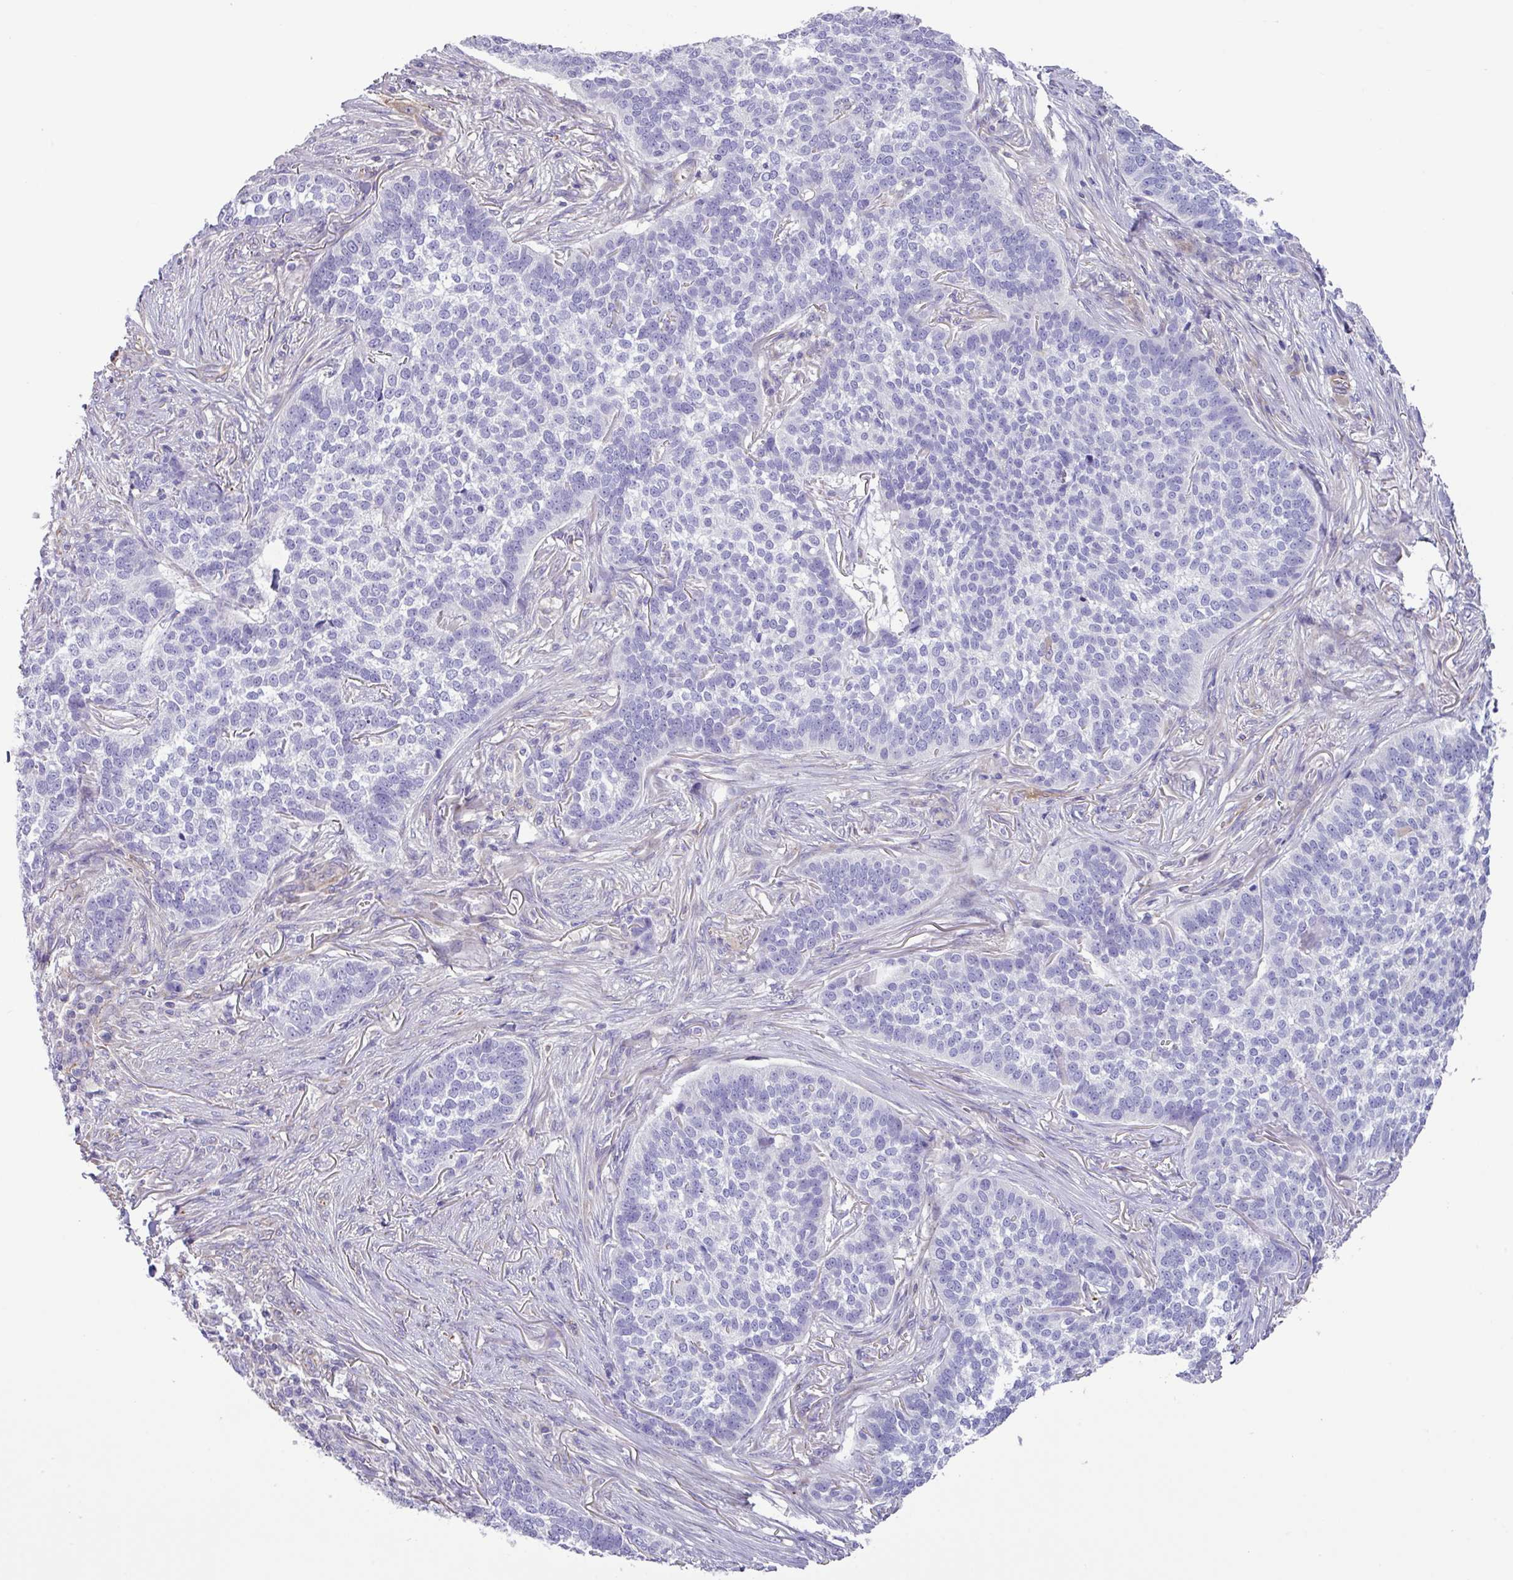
{"staining": {"intensity": "negative", "quantity": "none", "location": "none"}, "tissue": "skin cancer", "cell_type": "Tumor cells", "image_type": "cancer", "snomed": [{"axis": "morphology", "description": "Basal cell carcinoma"}, {"axis": "topography", "description": "Skin"}], "caption": "A photomicrograph of skin basal cell carcinoma stained for a protein exhibits no brown staining in tumor cells.", "gene": "MRM2", "patient": {"sex": "male", "age": 85}}